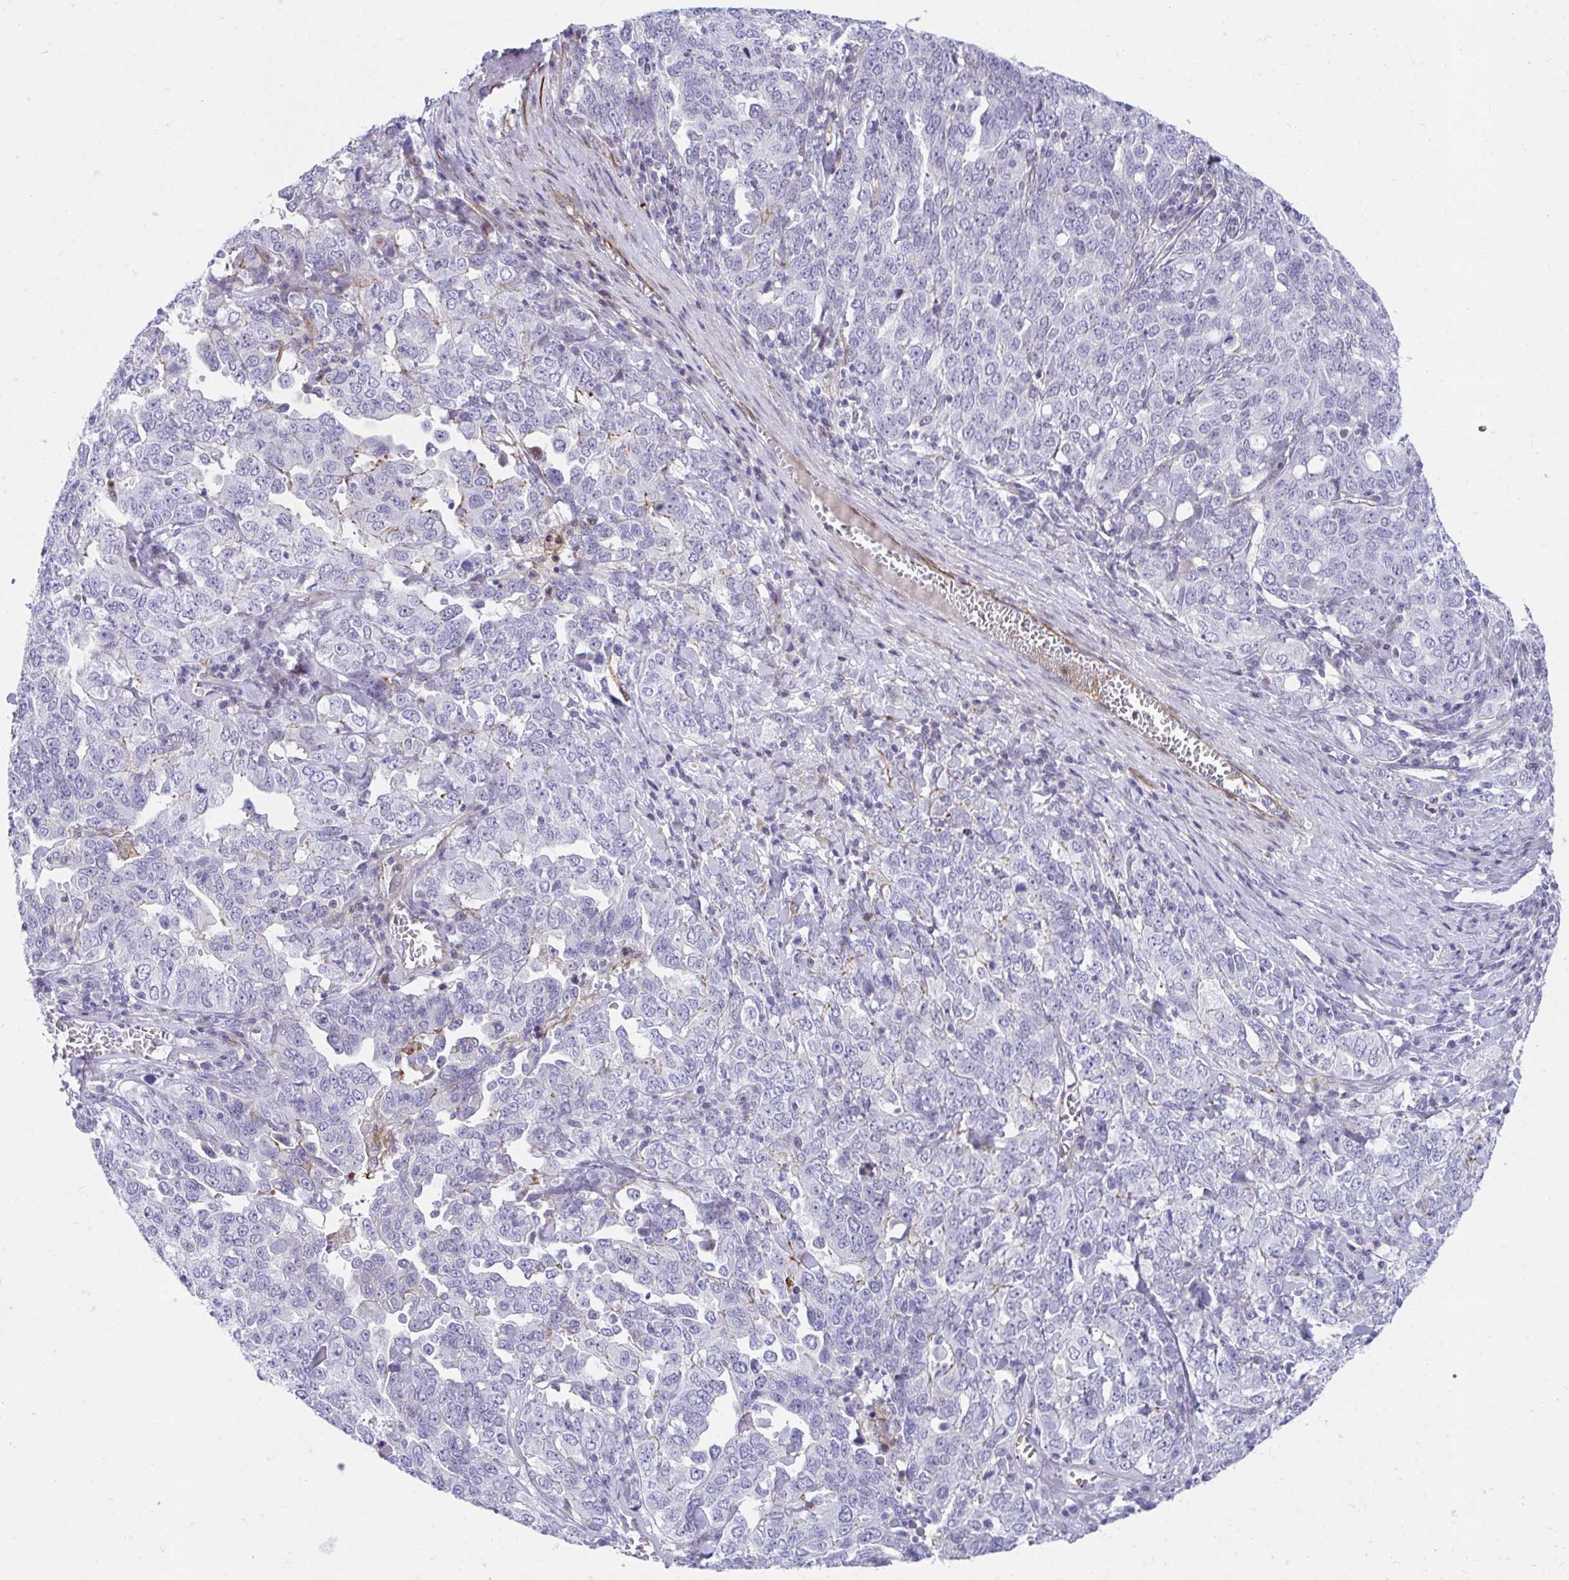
{"staining": {"intensity": "negative", "quantity": "none", "location": "none"}, "tissue": "ovarian cancer", "cell_type": "Tumor cells", "image_type": "cancer", "snomed": [{"axis": "morphology", "description": "Carcinoma, endometroid"}, {"axis": "topography", "description": "Ovary"}], "caption": "Immunohistochemistry (IHC) micrograph of neoplastic tissue: endometroid carcinoma (ovarian) stained with DAB reveals no significant protein staining in tumor cells.", "gene": "CSTB", "patient": {"sex": "female", "age": 62}}